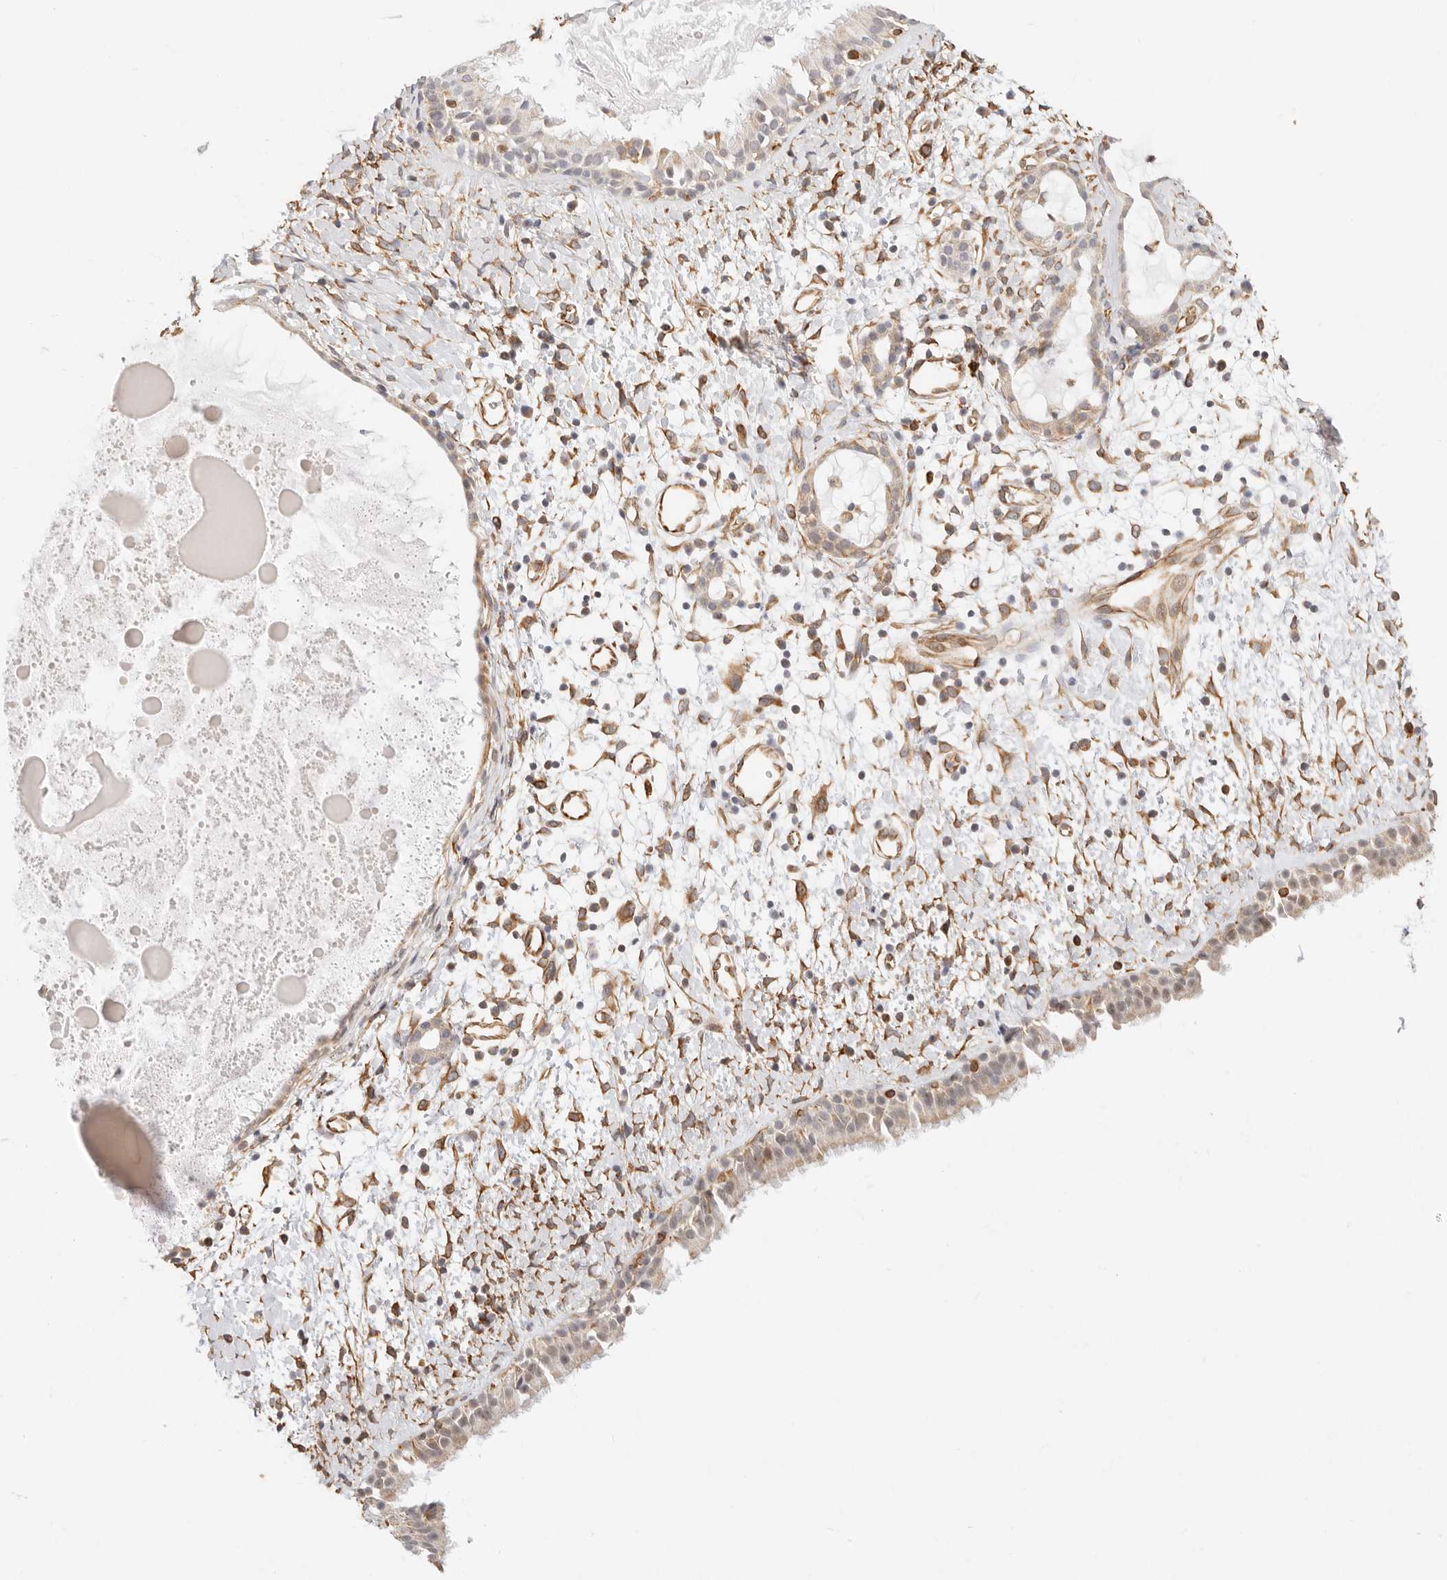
{"staining": {"intensity": "moderate", "quantity": "<25%", "location": "cytoplasmic/membranous,nuclear"}, "tissue": "nasopharynx", "cell_type": "Respiratory epithelial cells", "image_type": "normal", "snomed": [{"axis": "morphology", "description": "Normal tissue, NOS"}, {"axis": "topography", "description": "Nasopharynx"}], "caption": "Protein staining of benign nasopharynx reveals moderate cytoplasmic/membranous,nuclear positivity in approximately <25% of respiratory epithelial cells. (Brightfield microscopy of DAB IHC at high magnification).", "gene": "ZC3H11A", "patient": {"sex": "male", "age": 22}}